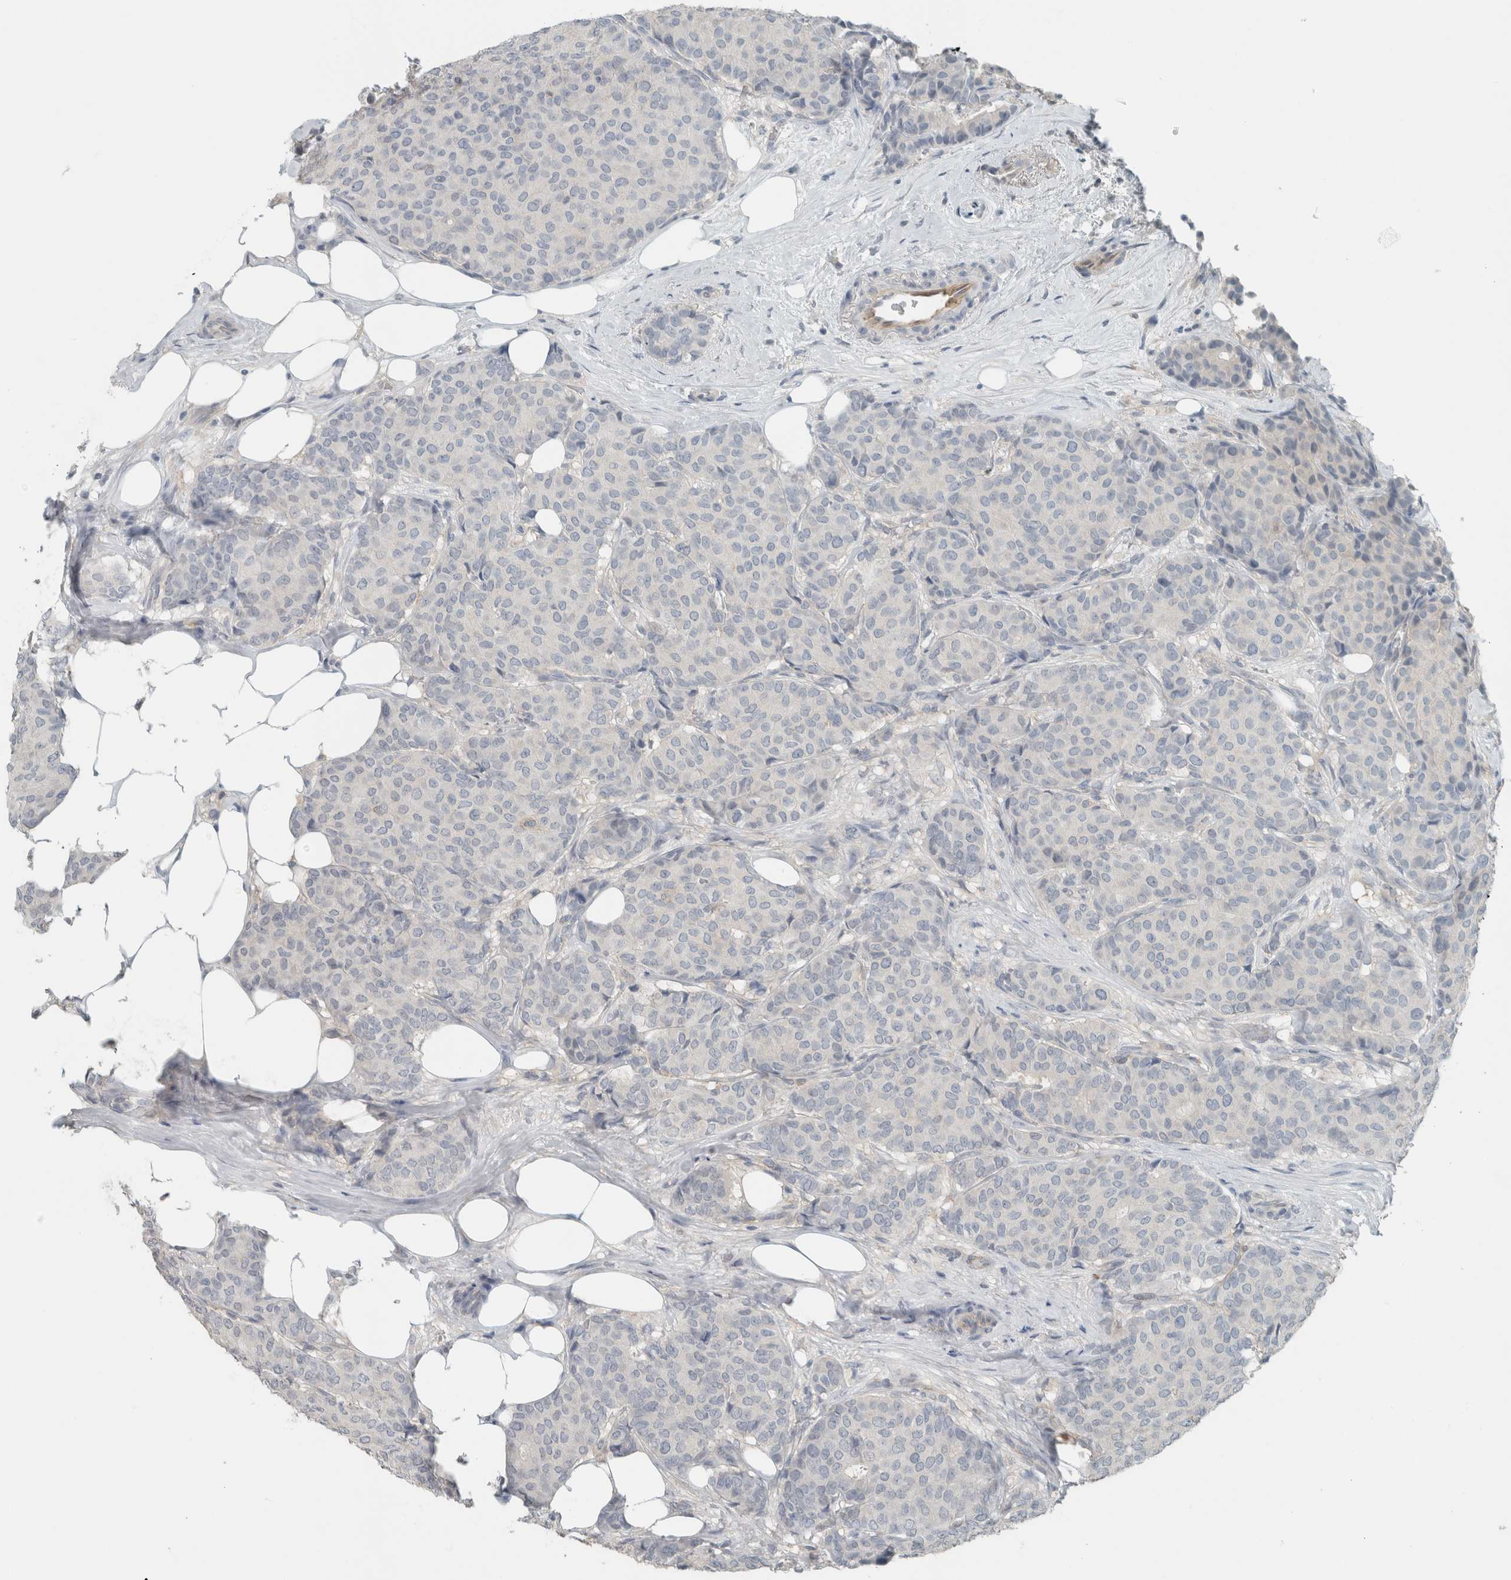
{"staining": {"intensity": "negative", "quantity": "none", "location": "none"}, "tissue": "breast cancer", "cell_type": "Tumor cells", "image_type": "cancer", "snomed": [{"axis": "morphology", "description": "Duct carcinoma"}, {"axis": "topography", "description": "Breast"}], "caption": "High magnification brightfield microscopy of intraductal carcinoma (breast) stained with DAB (3,3'-diaminobenzidine) (brown) and counterstained with hematoxylin (blue): tumor cells show no significant expression. Brightfield microscopy of IHC stained with DAB (3,3'-diaminobenzidine) (brown) and hematoxylin (blue), captured at high magnification.", "gene": "SCIN", "patient": {"sex": "female", "age": 75}}